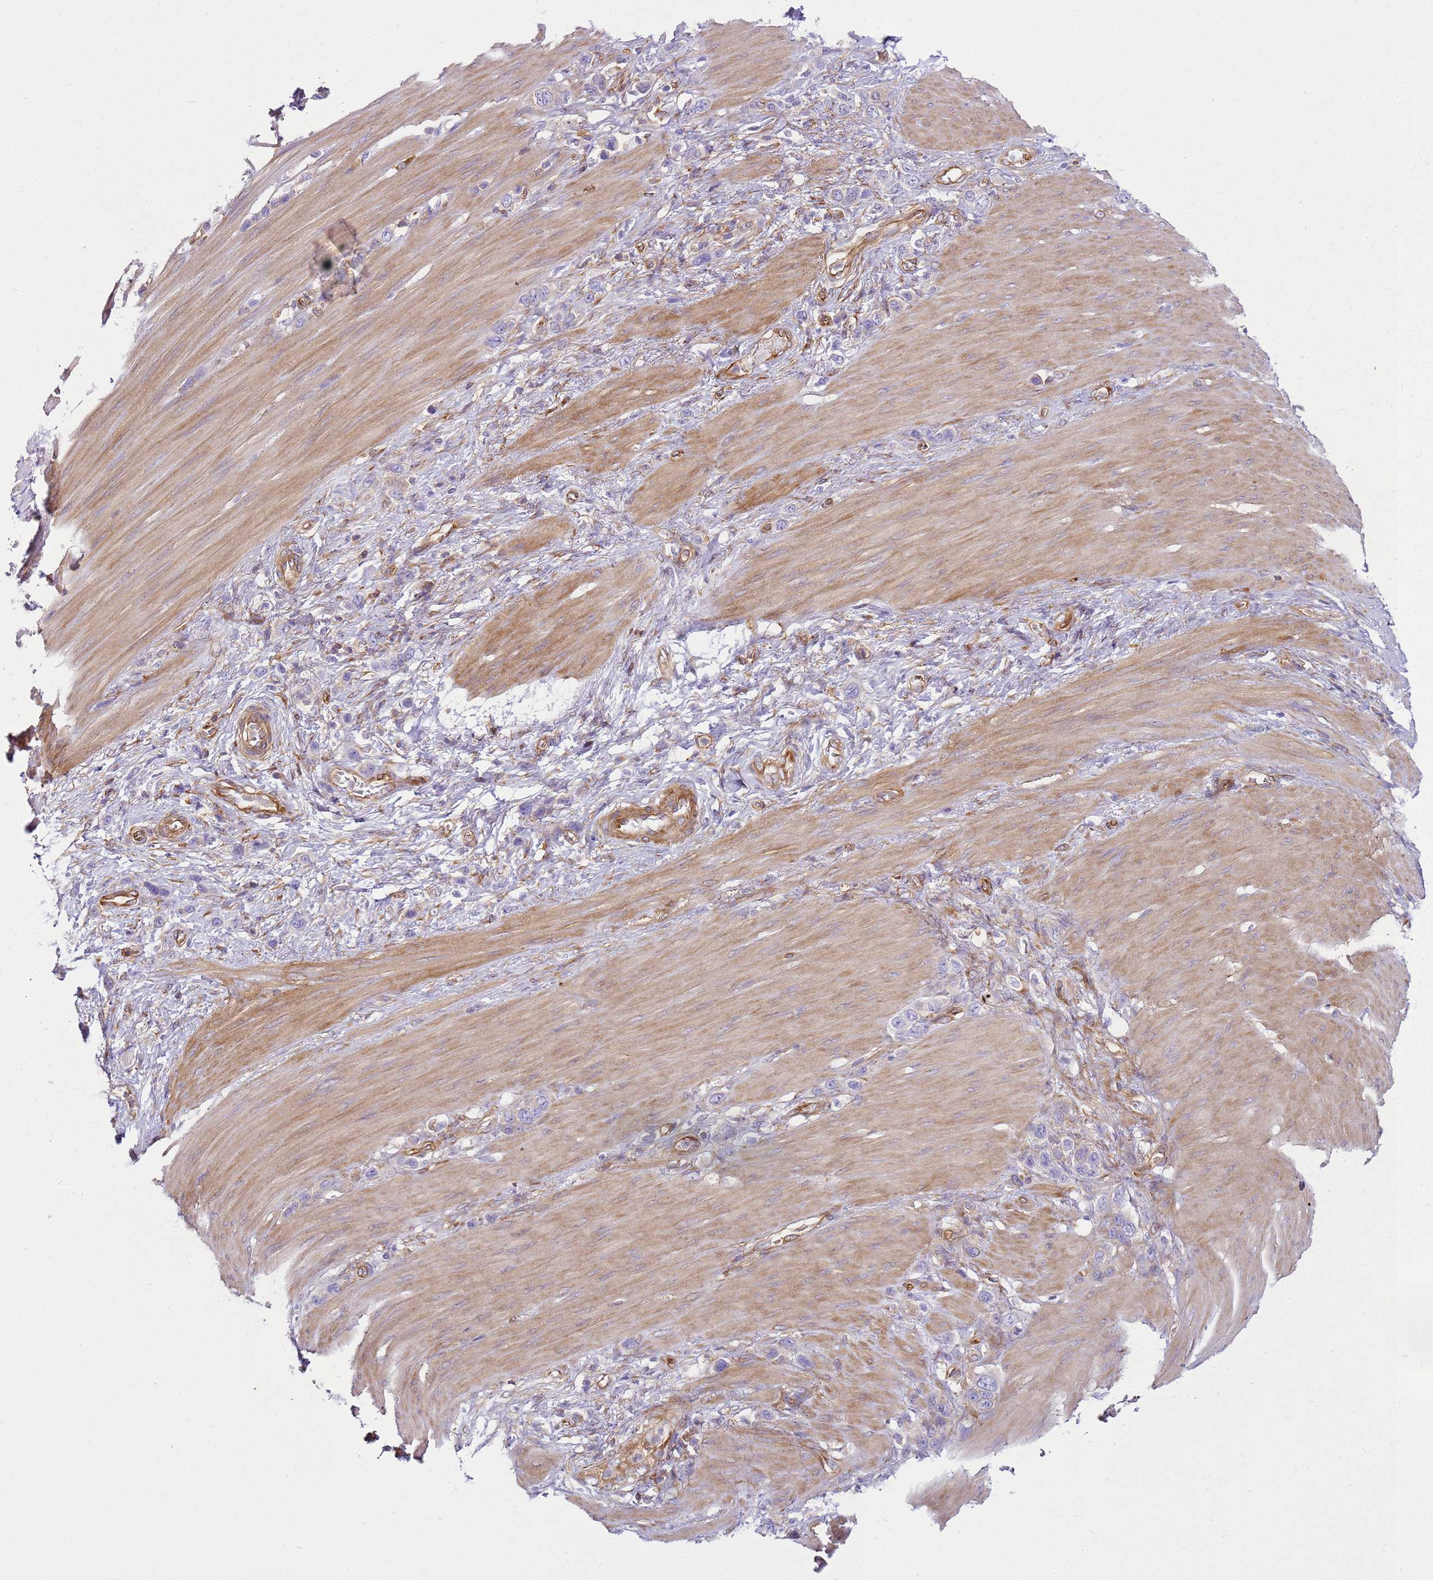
{"staining": {"intensity": "negative", "quantity": "none", "location": "none"}, "tissue": "stomach cancer", "cell_type": "Tumor cells", "image_type": "cancer", "snomed": [{"axis": "morphology", "description": "Adenocarcinoma, NOS"}, {"axis": "morphology", "description": "Adenocarcinoma, High grade"}, {"axis": "topography", "description": "Stomach, upper"}, {"axis": "topography", "description": "Stomach, lower"}], "caption": "Tumor cells are negative for protein expression in human stomach cancer (adenocarcinoma). The staining was performed using DAB to visualize the protein expression in brown, while the nuclei were stained in blue with hematoxylin (Magnification: 20x).", "gene": "SNX21", "patient": {"sex": "female", "age": 65}}